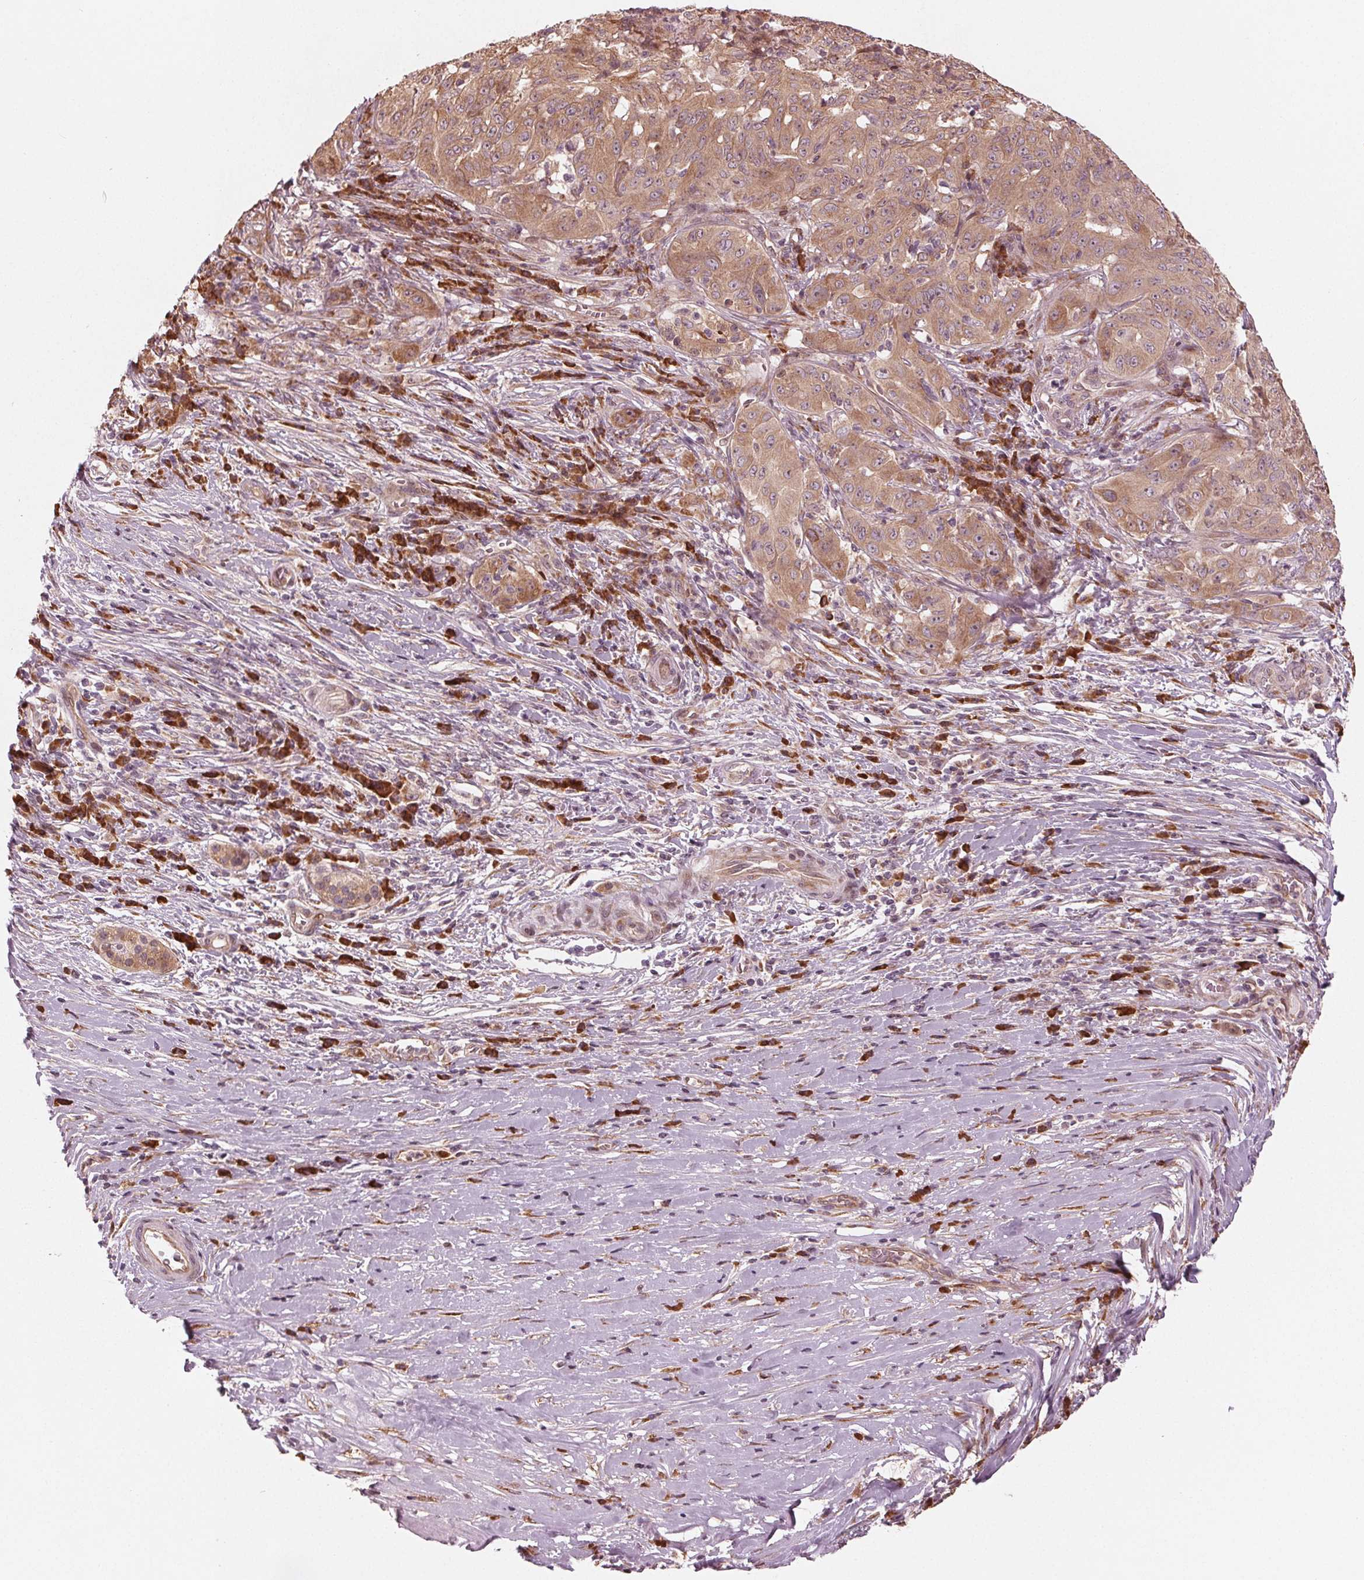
{"staining": {"intensity": "moderate", "quantity": ">75%", "location": "cytoplasmic/membranous"}, "tissue": "pancreatic cancer", "cell_type": "Tumor cells", "image_type": "cancer", "snomed": [{"axis": "morphology", "description": "Adenocarcinoma, NOS"}, {"axis": "topography", "description": "Pancreas"}], "caption": "Pancreatic cancer (adenocarcinoma) stained with a protein marker reveals moderate staining in tumor cells.", "gene": "CMIP", "patient": {"sex": "male", "age": 63}}